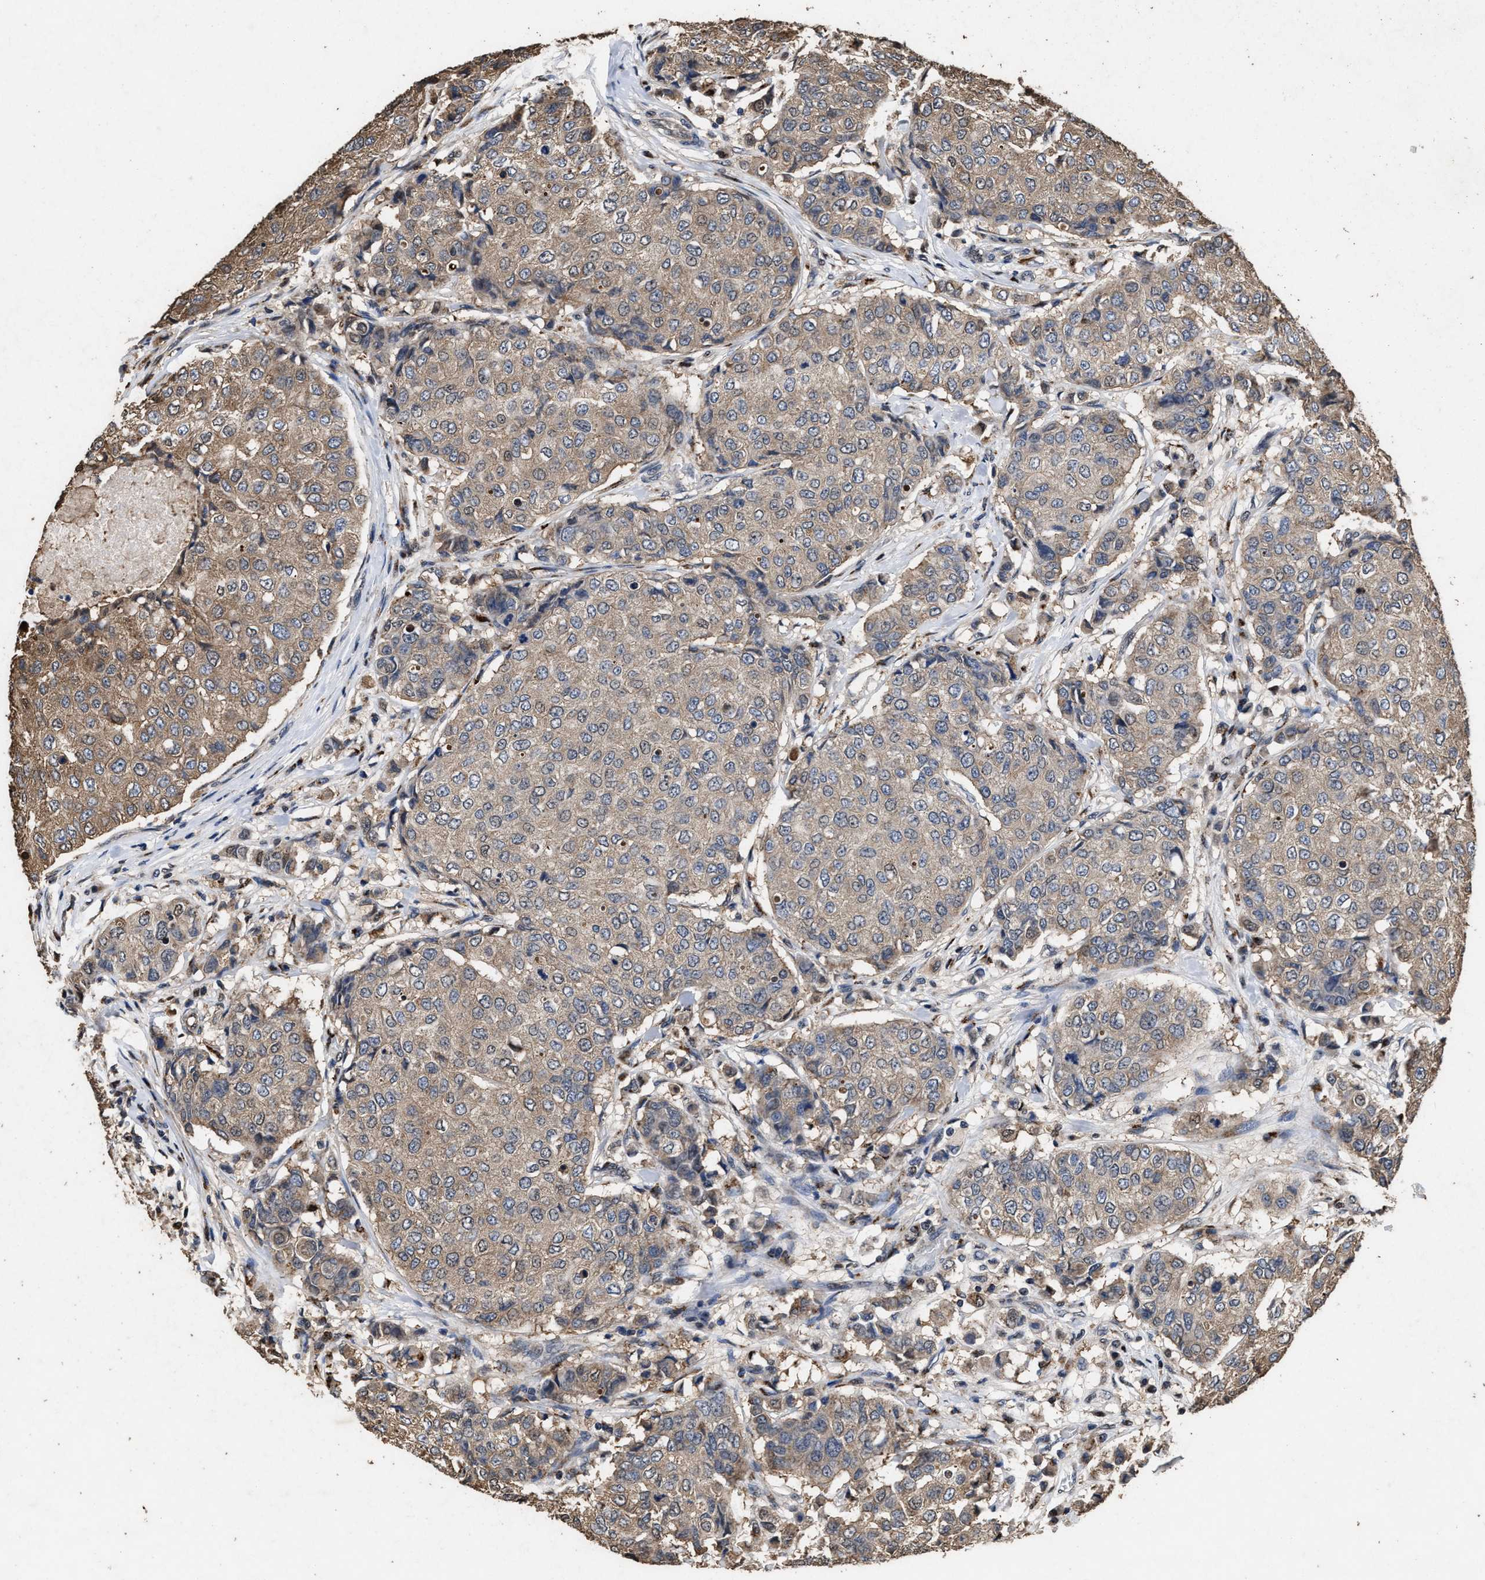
{"staining": {"intensity": "weak", "quantity": "25%-75%", "location": "cytoplasmic/membranous"}, "tissue": "breast cancer", "cell_type": "Tumor cells", "image_type": "cancer", "snomed": [{"axis": "morphology", "description": "Duct carcinoma"}, {"axis": "topography", "description": "Breast"}], "caption": "A photomicrograph of breast cancer stained for a protein shows weak cytoplasmic/membranous brown staining in tumor cells. (Stains: DAB (3,3'-diaminobenzidine) in brown, nuclei in blue, Microscopy: brightfield microscopy at high magnification).", "gene": "TPST2", "patient": {"sex": "female", "age": 27}}